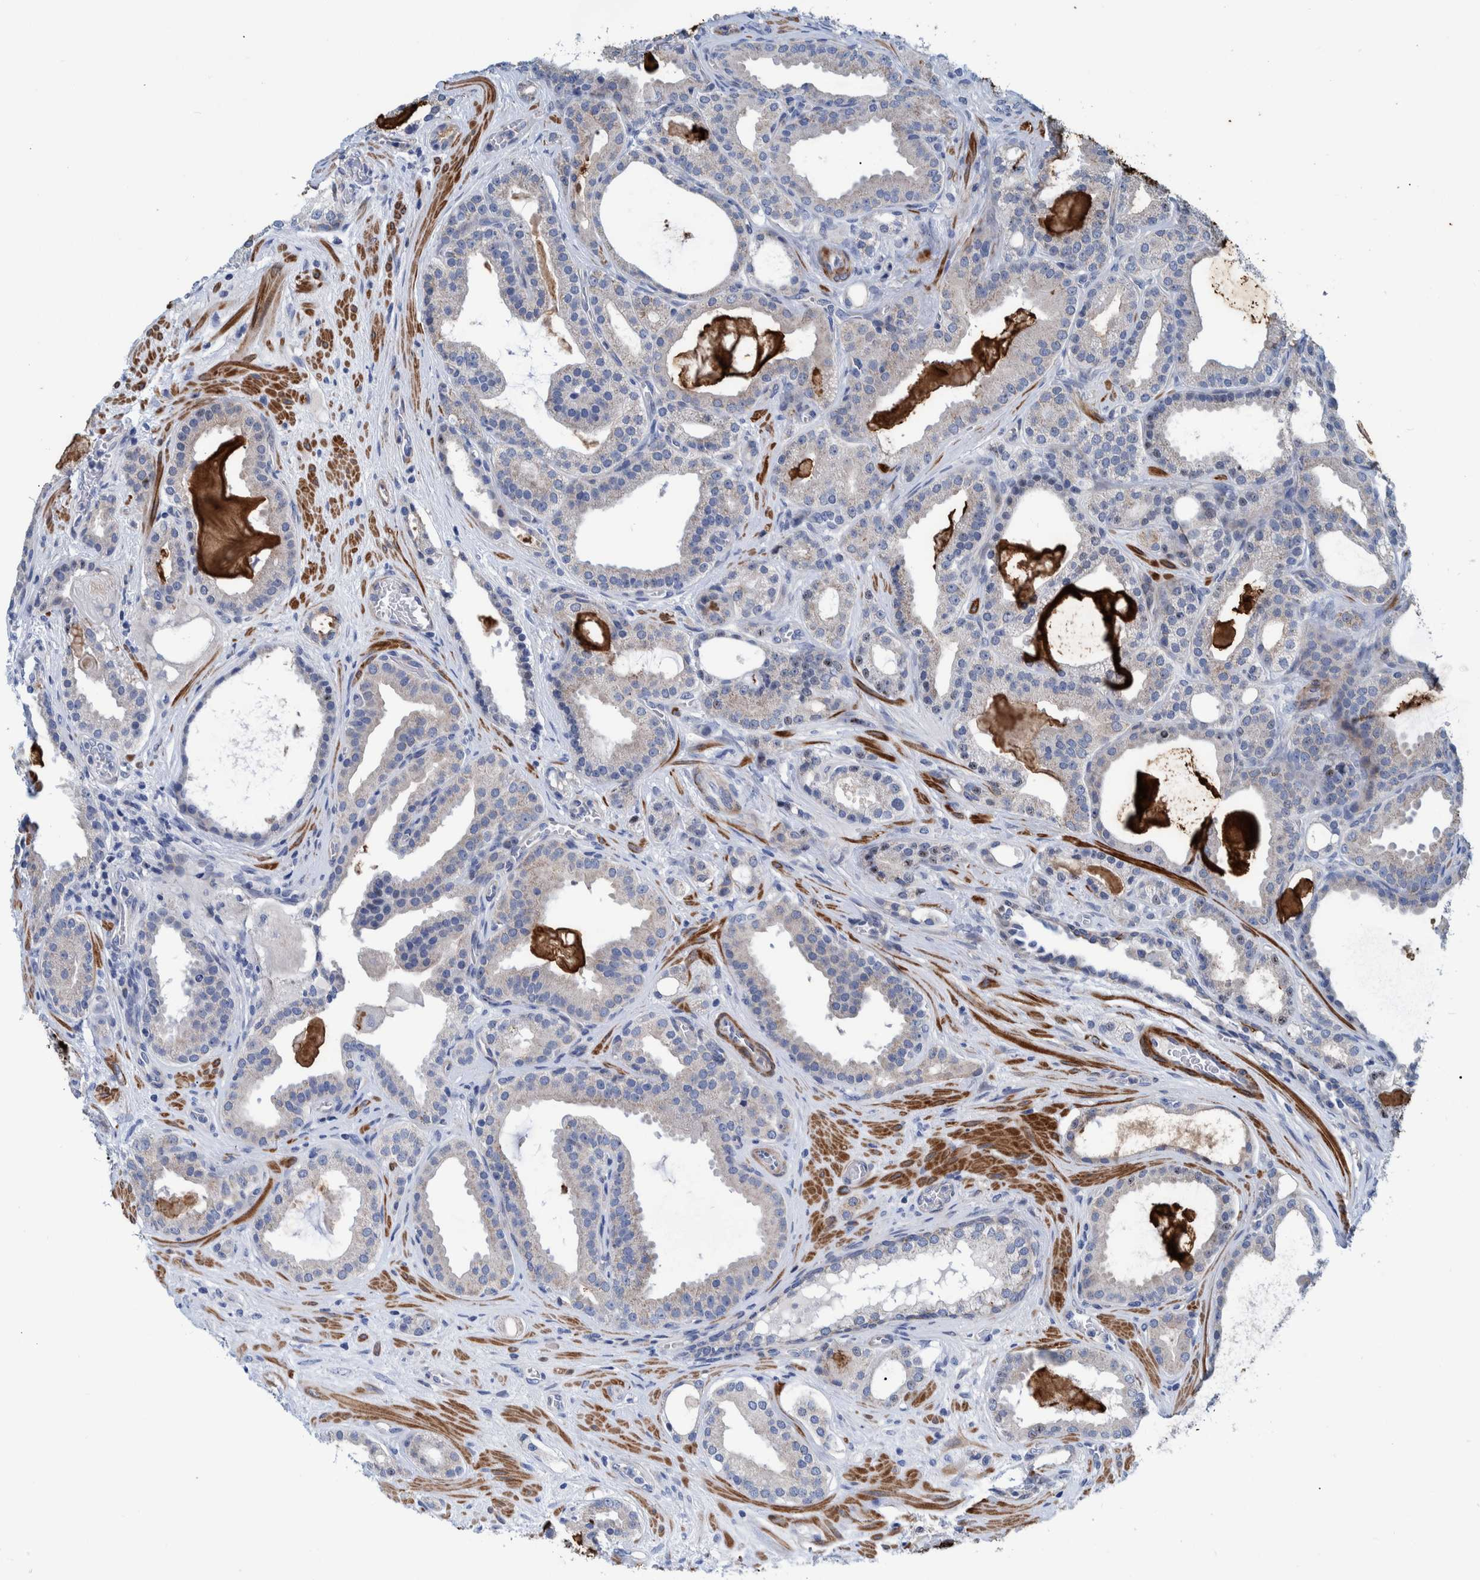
{"staining": {"intensity": "negative", "quantity": "none", "location": "none"}, "tissue": "prostate cancer", "cell_type": "Tumor cells", "image_type": "cancer", "snomed": [{"axis": "morphology", "description": "Adenocarcinoma, High grade"}, {"axis": "topography", "description": "Prostate"}], "caption": "A photomicrograph of human prostate cancer is negative for staining in tumor cells.", "gene": "MKS1", "patient": {"sex": "male", "age": 60}}